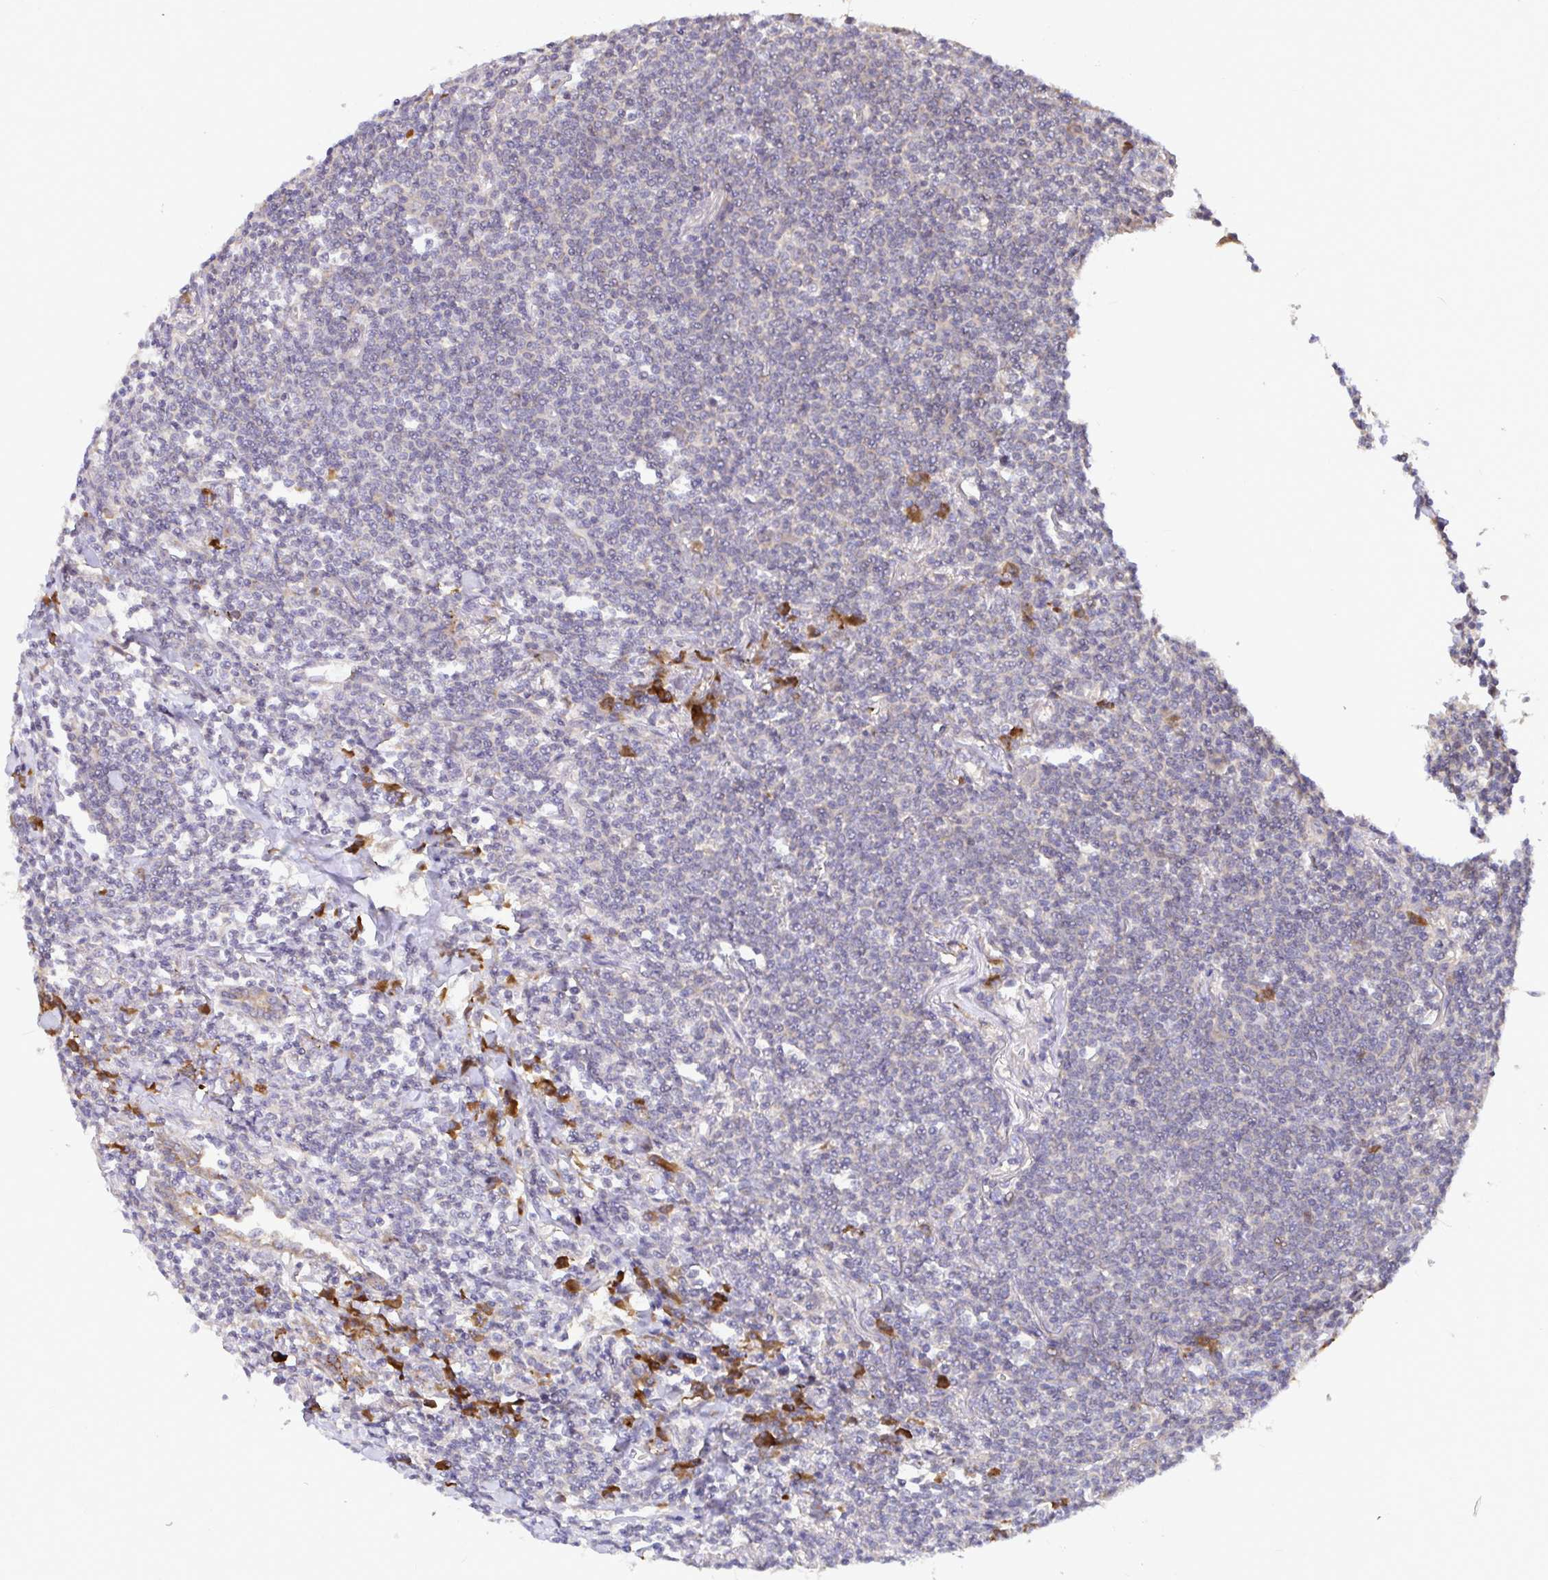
{"staining": {"intensity": "negative", "quantity": "none", "location": "none"}, "tissue": "lymphoma", "cell_type": "Tumor cells", "image_type": "cancer", "snomed": [{"axis": "morphology", "description": "Malignant lymphoma, non-Hodgkin's type, Low grade"}, {"axis": "topography", "description": "Lung"}], "caption": "The immunohistochemistry (IHC) photomicrograph has no significant positivity in tumor cells of malignant lymphoma, non-Hodgkin's type (low-grade) tissue.", "gene": "ELP1", "patient": {"sex": "female", "age": 71}}